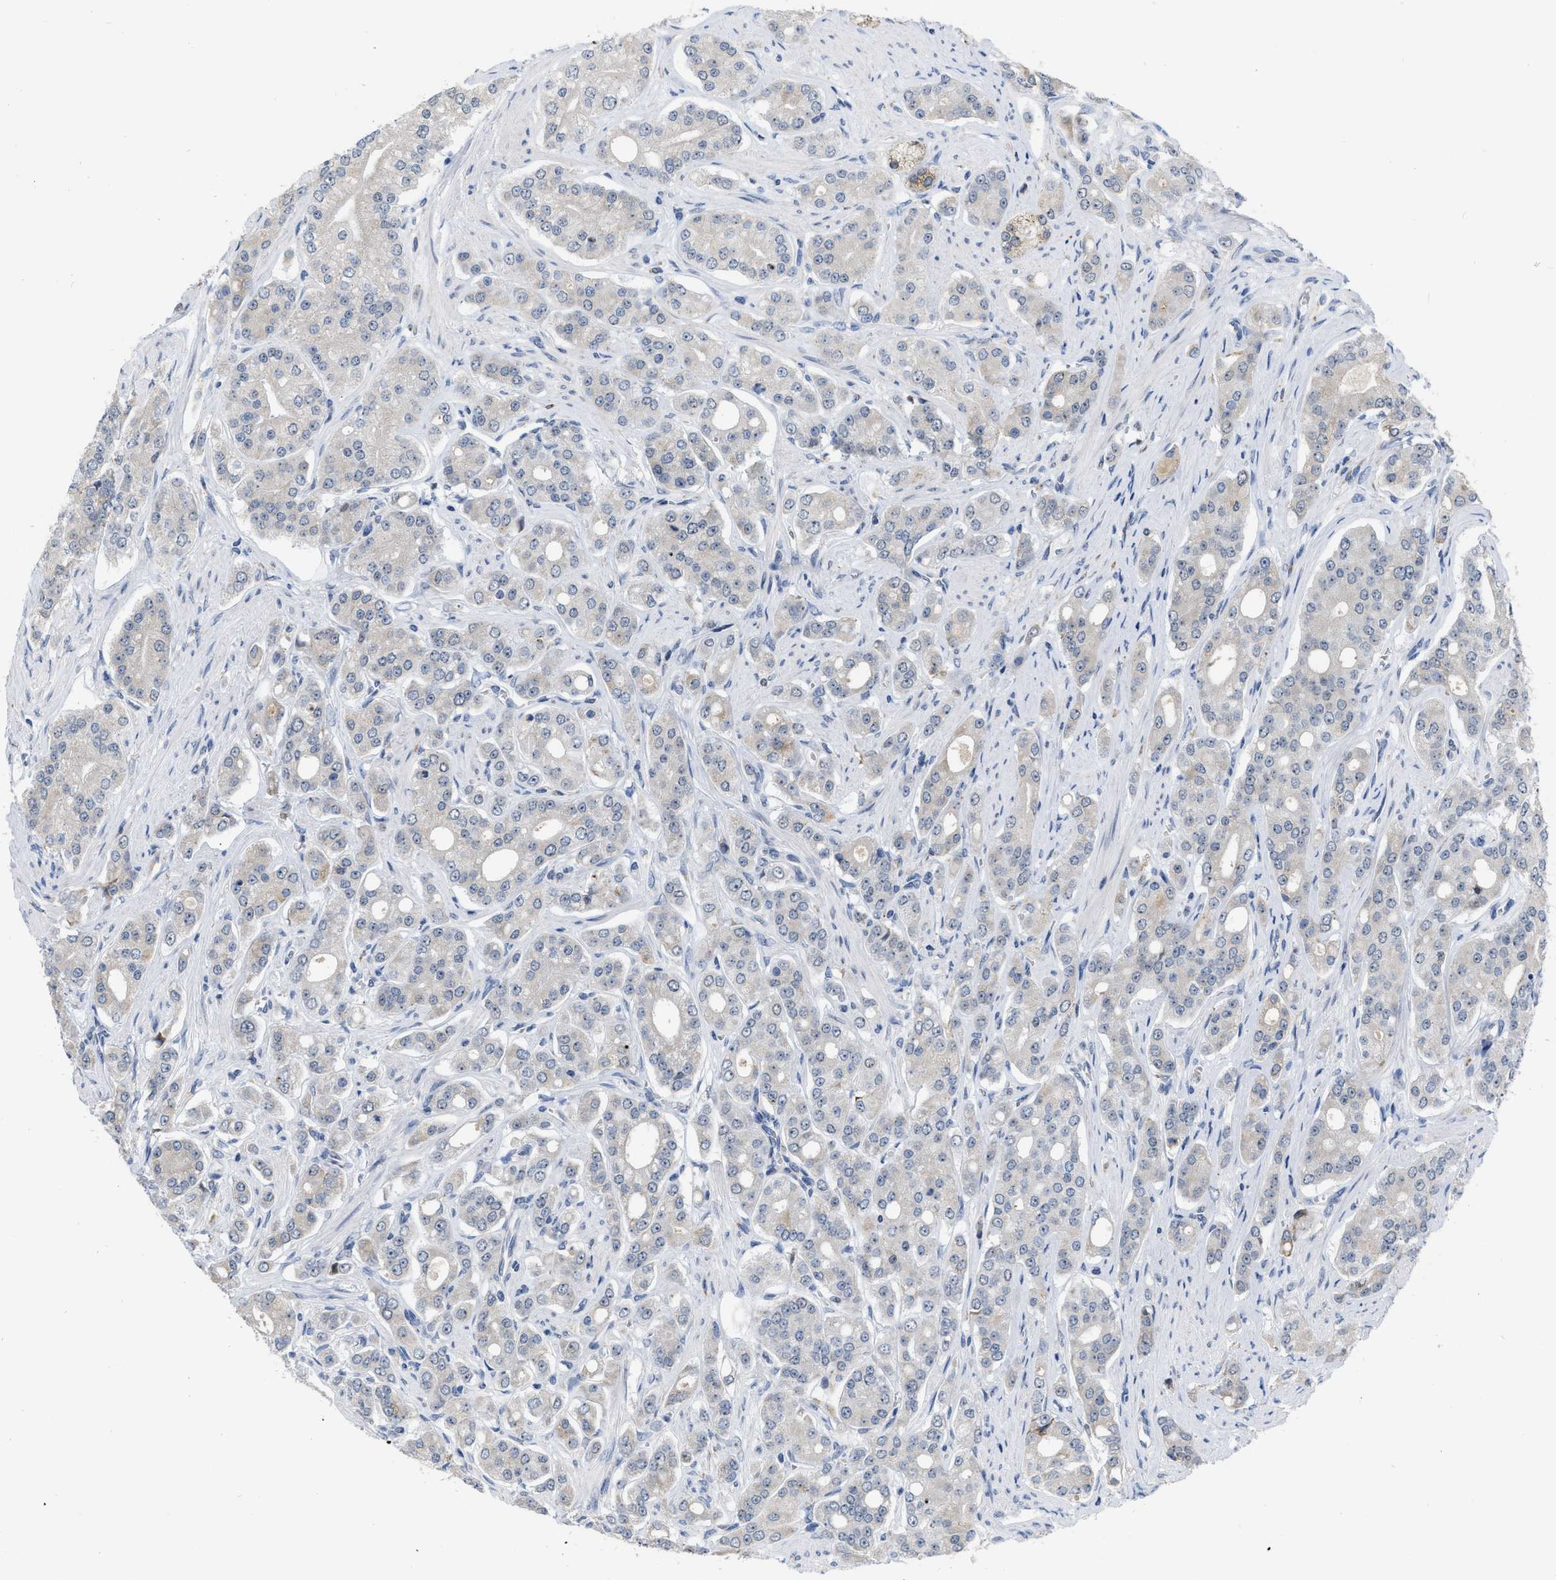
{"staining": {"intensity": "moderate", "quantity": "<25%", "location": "cytoplasmic/membranous"}, "tissue": "prostate cancer", "cell_type": "Tumor cells", "image_type": "cancer", "snomed": [{"axis": "morphology", "description": "Adenocarcinoma, High grade"}, {"axis": "topography", "description": "Prostate"}], "caption": "Immunohistochemistry (IHC) micrograph of prostate adenocarcinoma (high-grade) stained for a protein (brown), which exhibits low levels of moderate cytoplasmic/membranous staining in about <25% of tumor cells.", "gene": "ELAC2", "patient": {"sex": "male", "age": 71}}